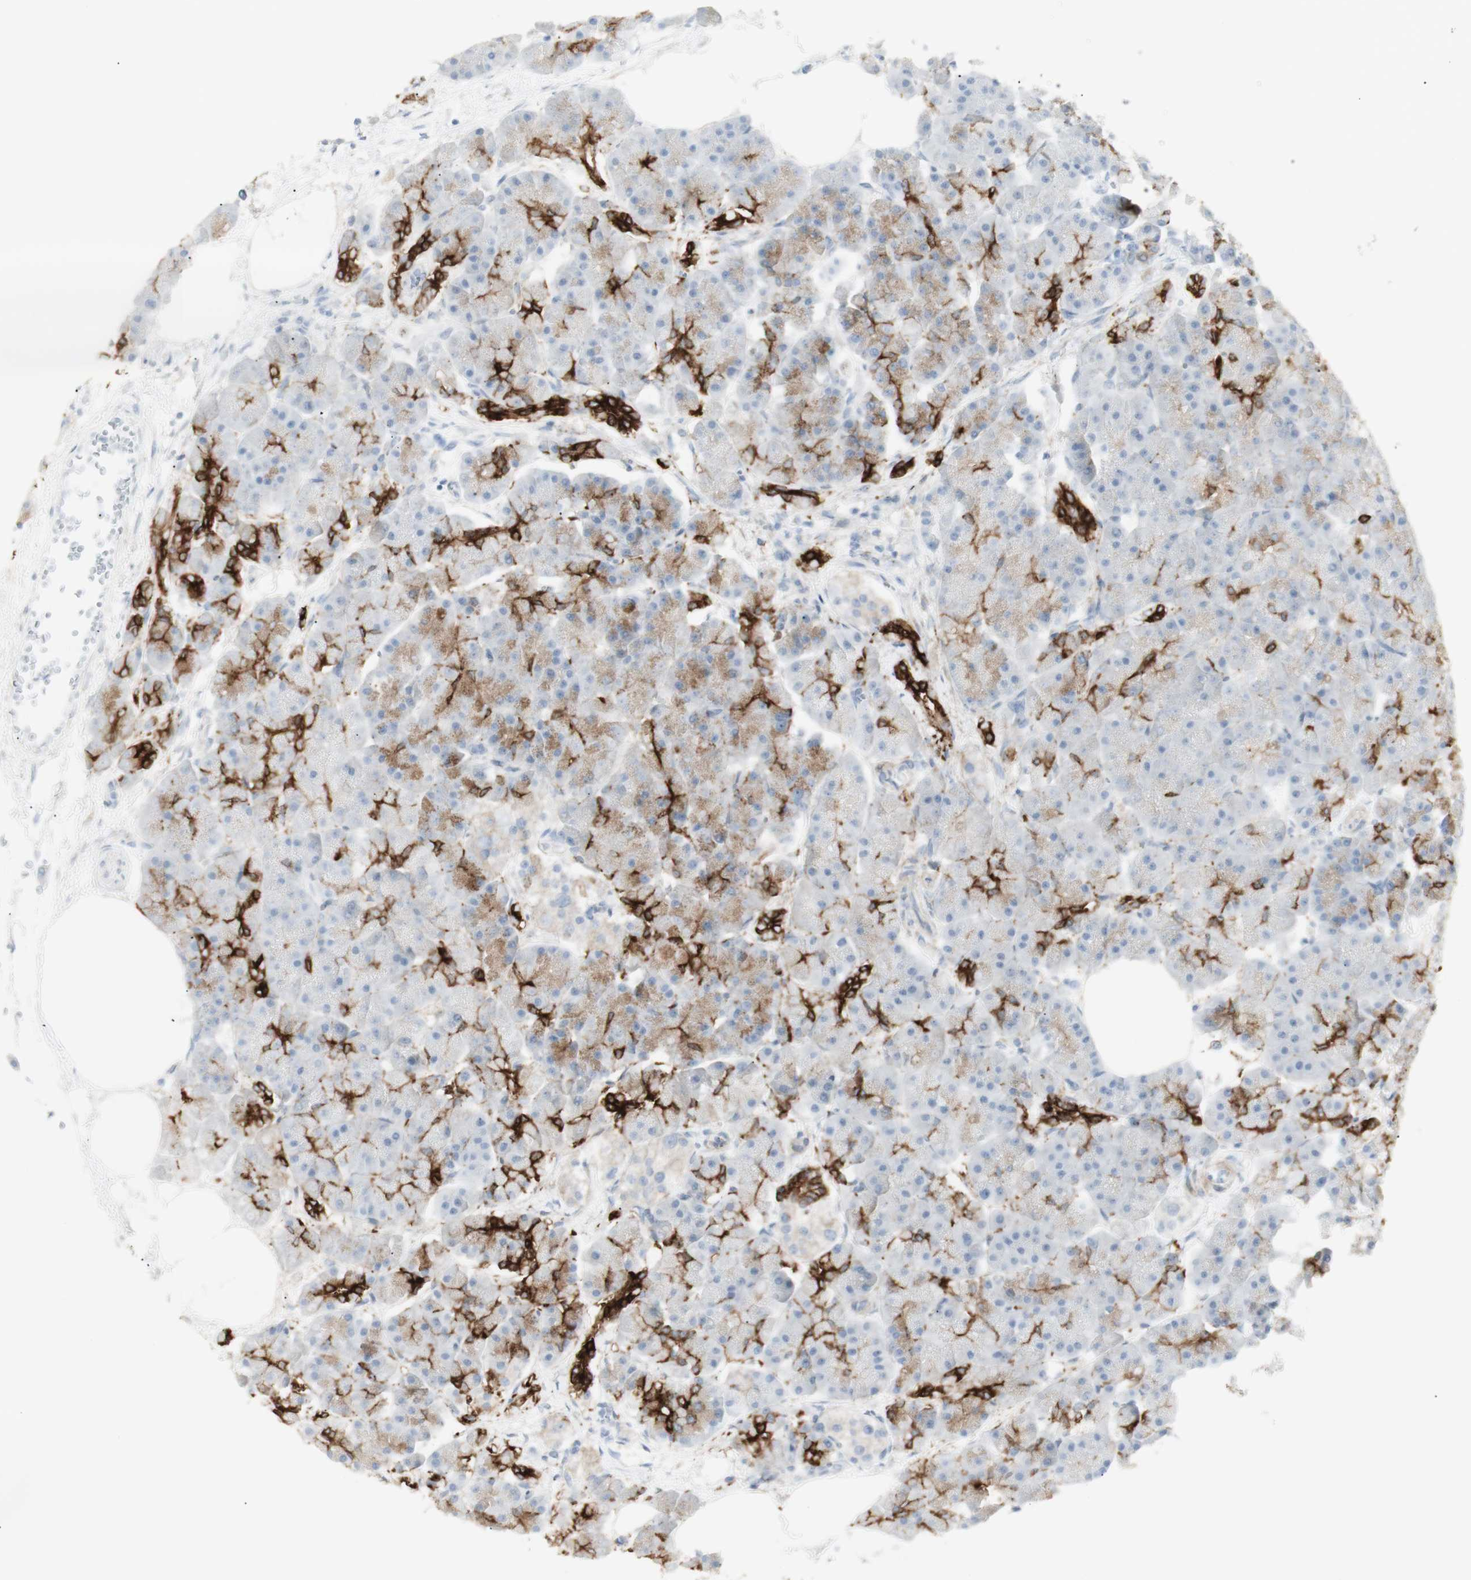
{"staining": {"intensity": "strong", "quantity": "25%-75%", "location": "cytoplasmic/membranous"}, "tissue": "pancreas", "cell_type": "Exocrine glandular cells", "image_type": "normal", "snomed": [{"axis": "morphology", "description": "Normal tissue, NOS"}, {"axis": "topography", "description": "Pancreas"}], "caption": "Pancreas stained with DAB IHC exhibits high levels of strong cytoplasmic/membranous staining in approximately 25%-75% of exocrine glandular cells.", "gene": "NDST4", "patient": {"sex": "female", "age": 70}}